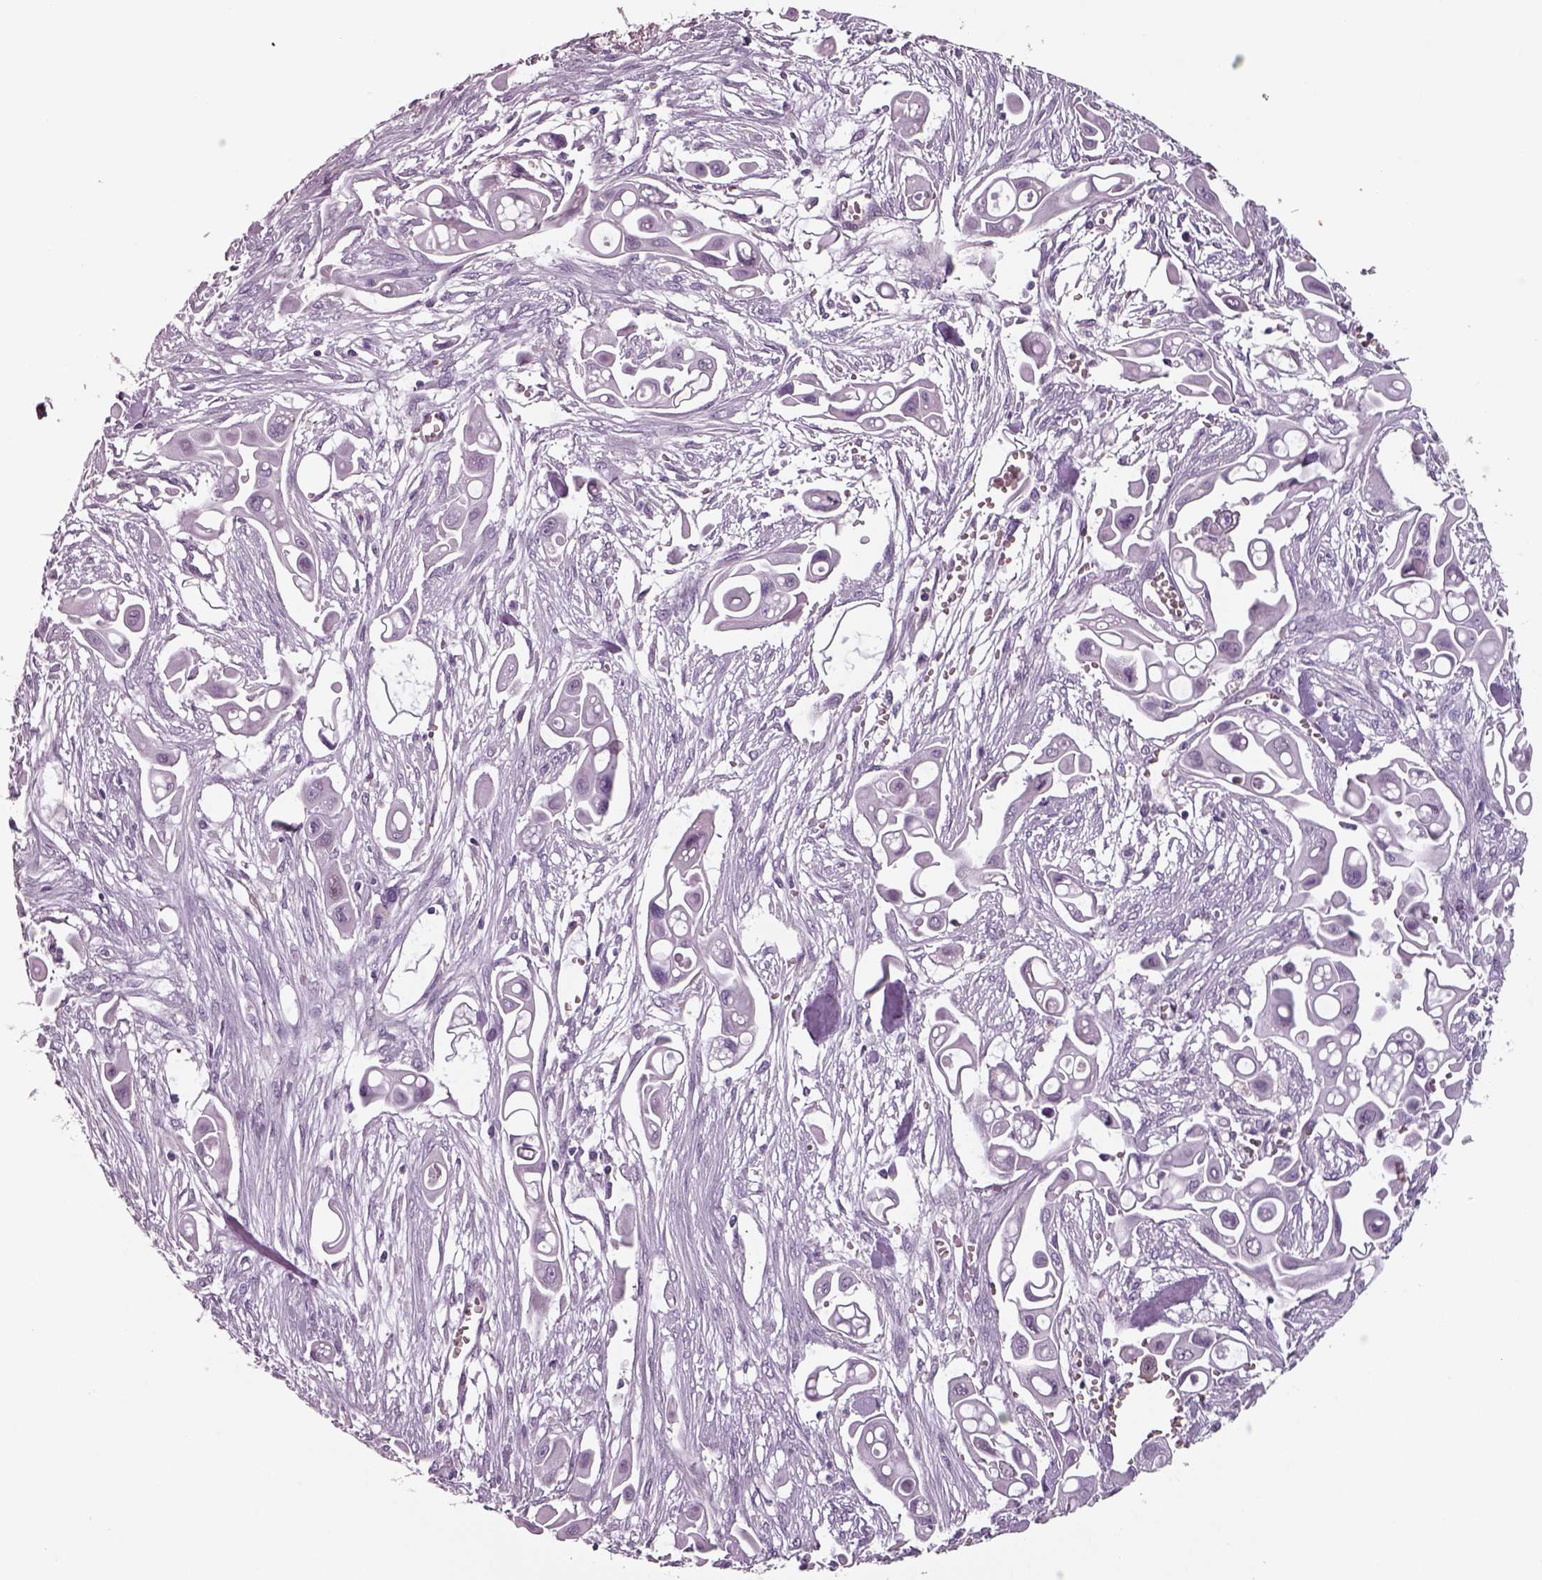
{"staining": {"intensity": "negative", "quantity": "none", "location": "none"}, "tissue": "pancreatic cancer", "cell_type": "Tumor cells", "image_type": "cancer", "snomed": [{"axis": "morphology", "description": "Adenocarcinoma, NOS"}, {"axis": "topography", "description": "Pancreas"}], "caption": "The photomicrograph reveals no significant staining in tumor cells of pancreatic cancer. The staining is performed using DAB (3,3'-diaminobenzidine) brown chromogen with nuclei counter-stained in using hematoxylin.", "gene": "ISYNA1", "patient": {"sex": "male", "age": 50}}